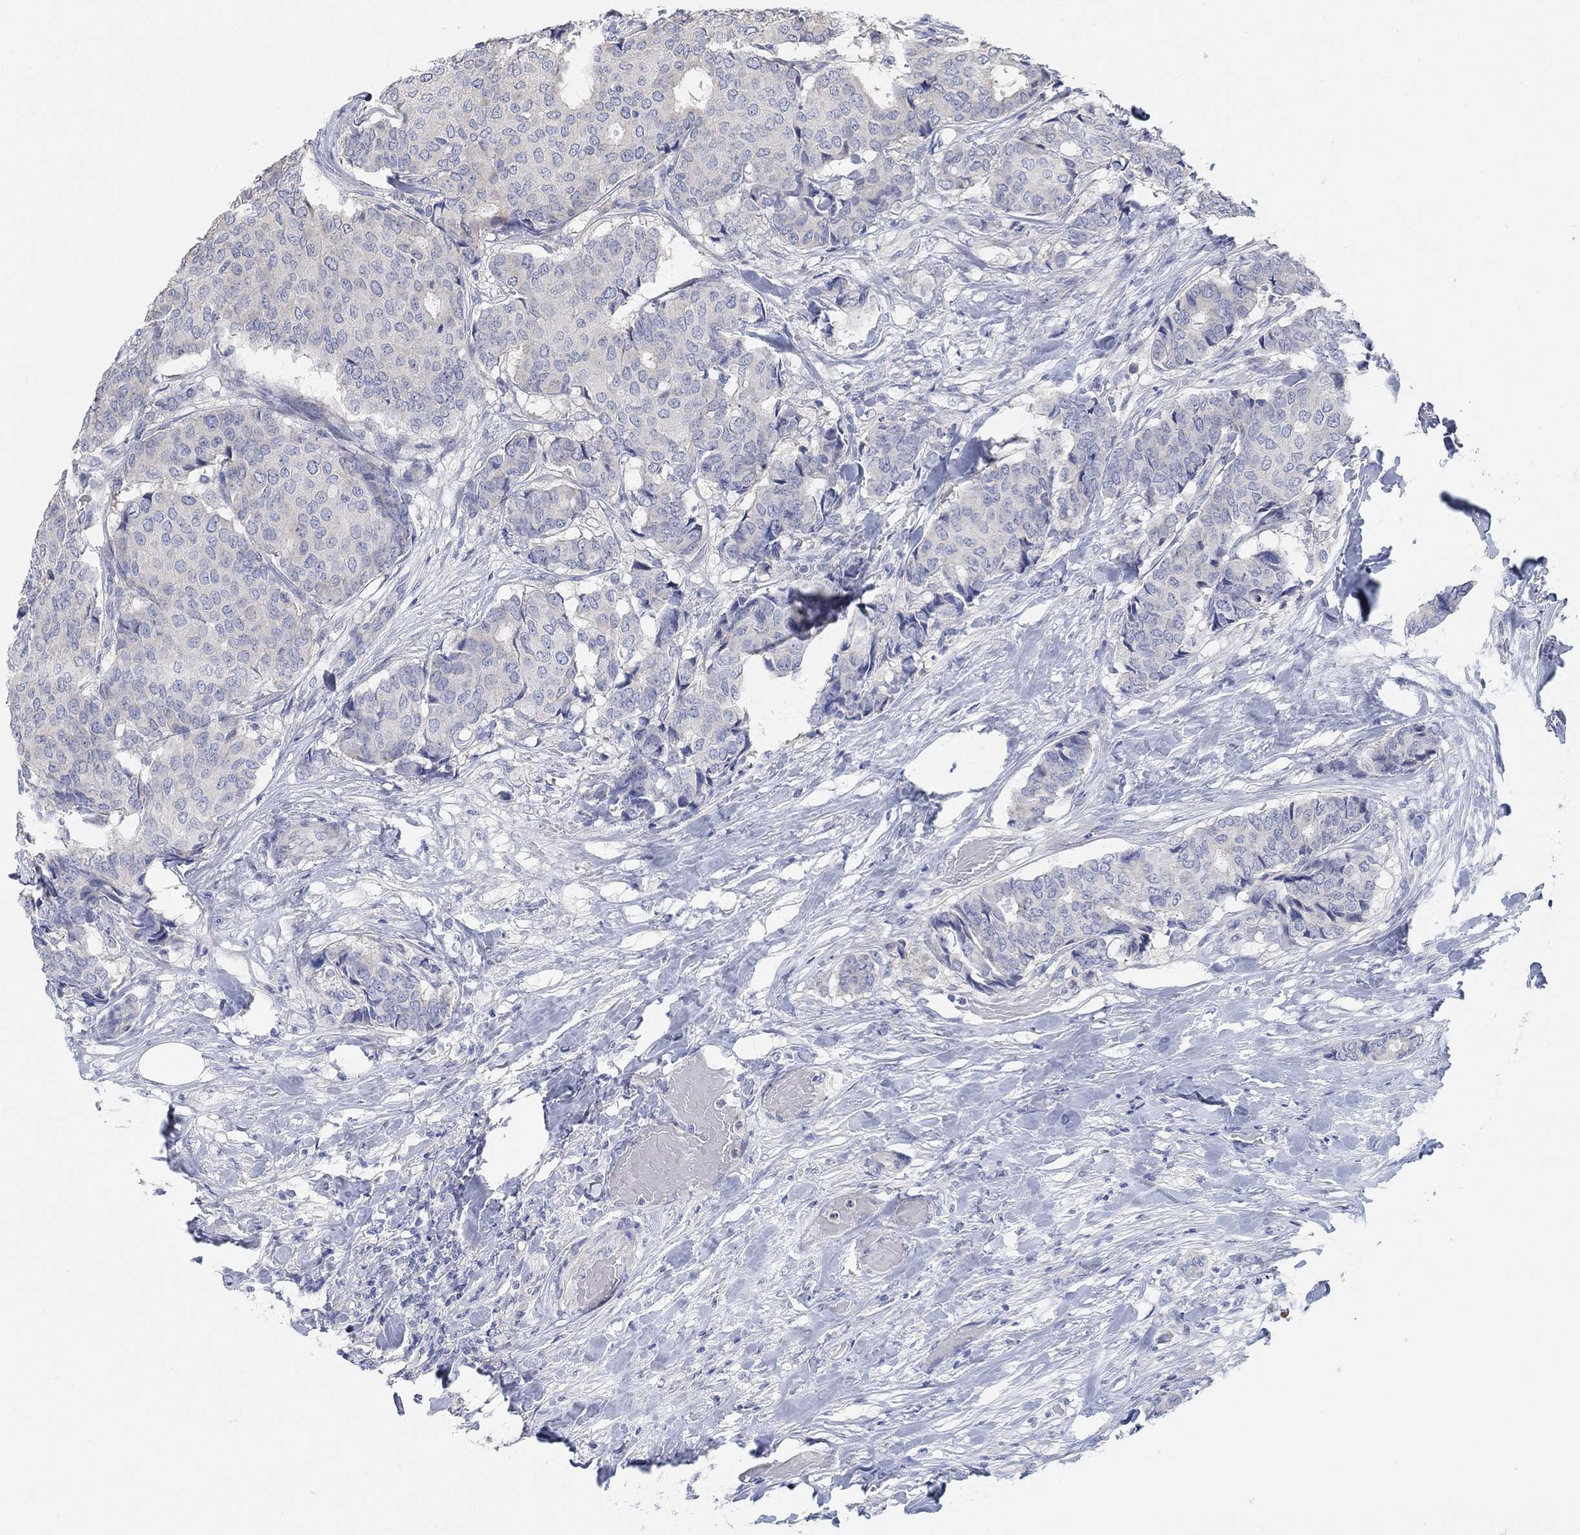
{"staining": {"intensity": "negative", "quantity": "none", "location": "none"}, "tissue": "breast cancer", "cell_type": "Tumor cells", "image_type": "cancer", "snomed": [{"axis": "morphology", "description": "Duct carcinoma"}, {"axis": "topography", "description": "Breast"}], "caption": "This is an immunohistochemistry (IHC) micrograph of breast cancer (intraductal carcinoma). There is no positivity in tumor cells.", "gene": "NLRP14", "patient": {"sex": "female", "age": 75}}